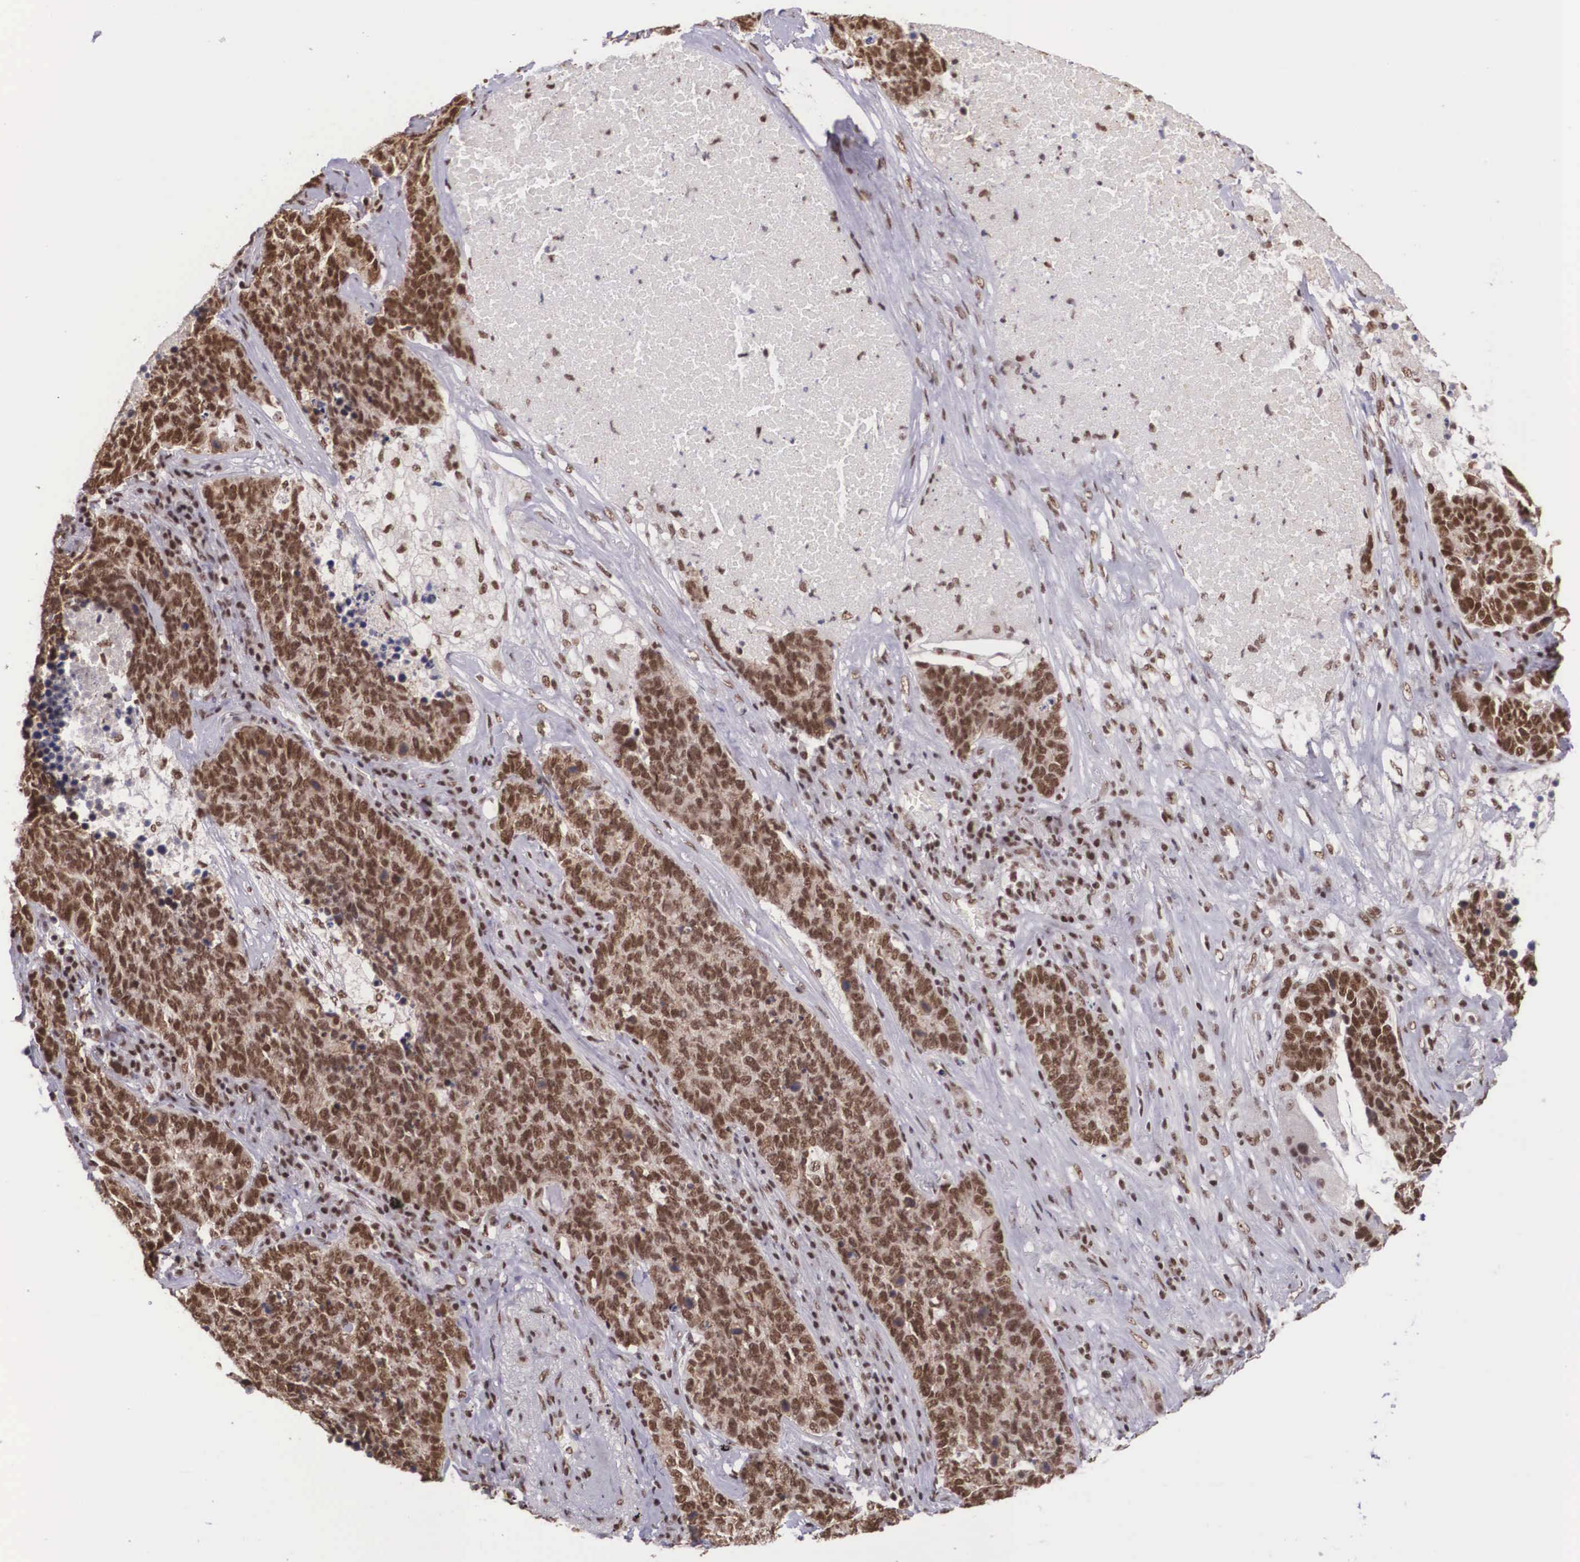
{"staining": {"intensity": "strong", "quantity": ">75%", "location": "nuclear"}, "tissue": "lung cancer", "cell_type": "Tumor cells", "image_type": "cancer", "snomed": [{"axis": "morphology", "description": "Neoplasm, malignant, NOS"}, {"axis": "topography", "description": "Lung"}], "caption": "A brown stain labels strong nuclear positivity of a protein in lung neoplasm (malignant) tumor cells.", "gene": "POLR2F", "patient": {"sex": "female", "age": 75}}